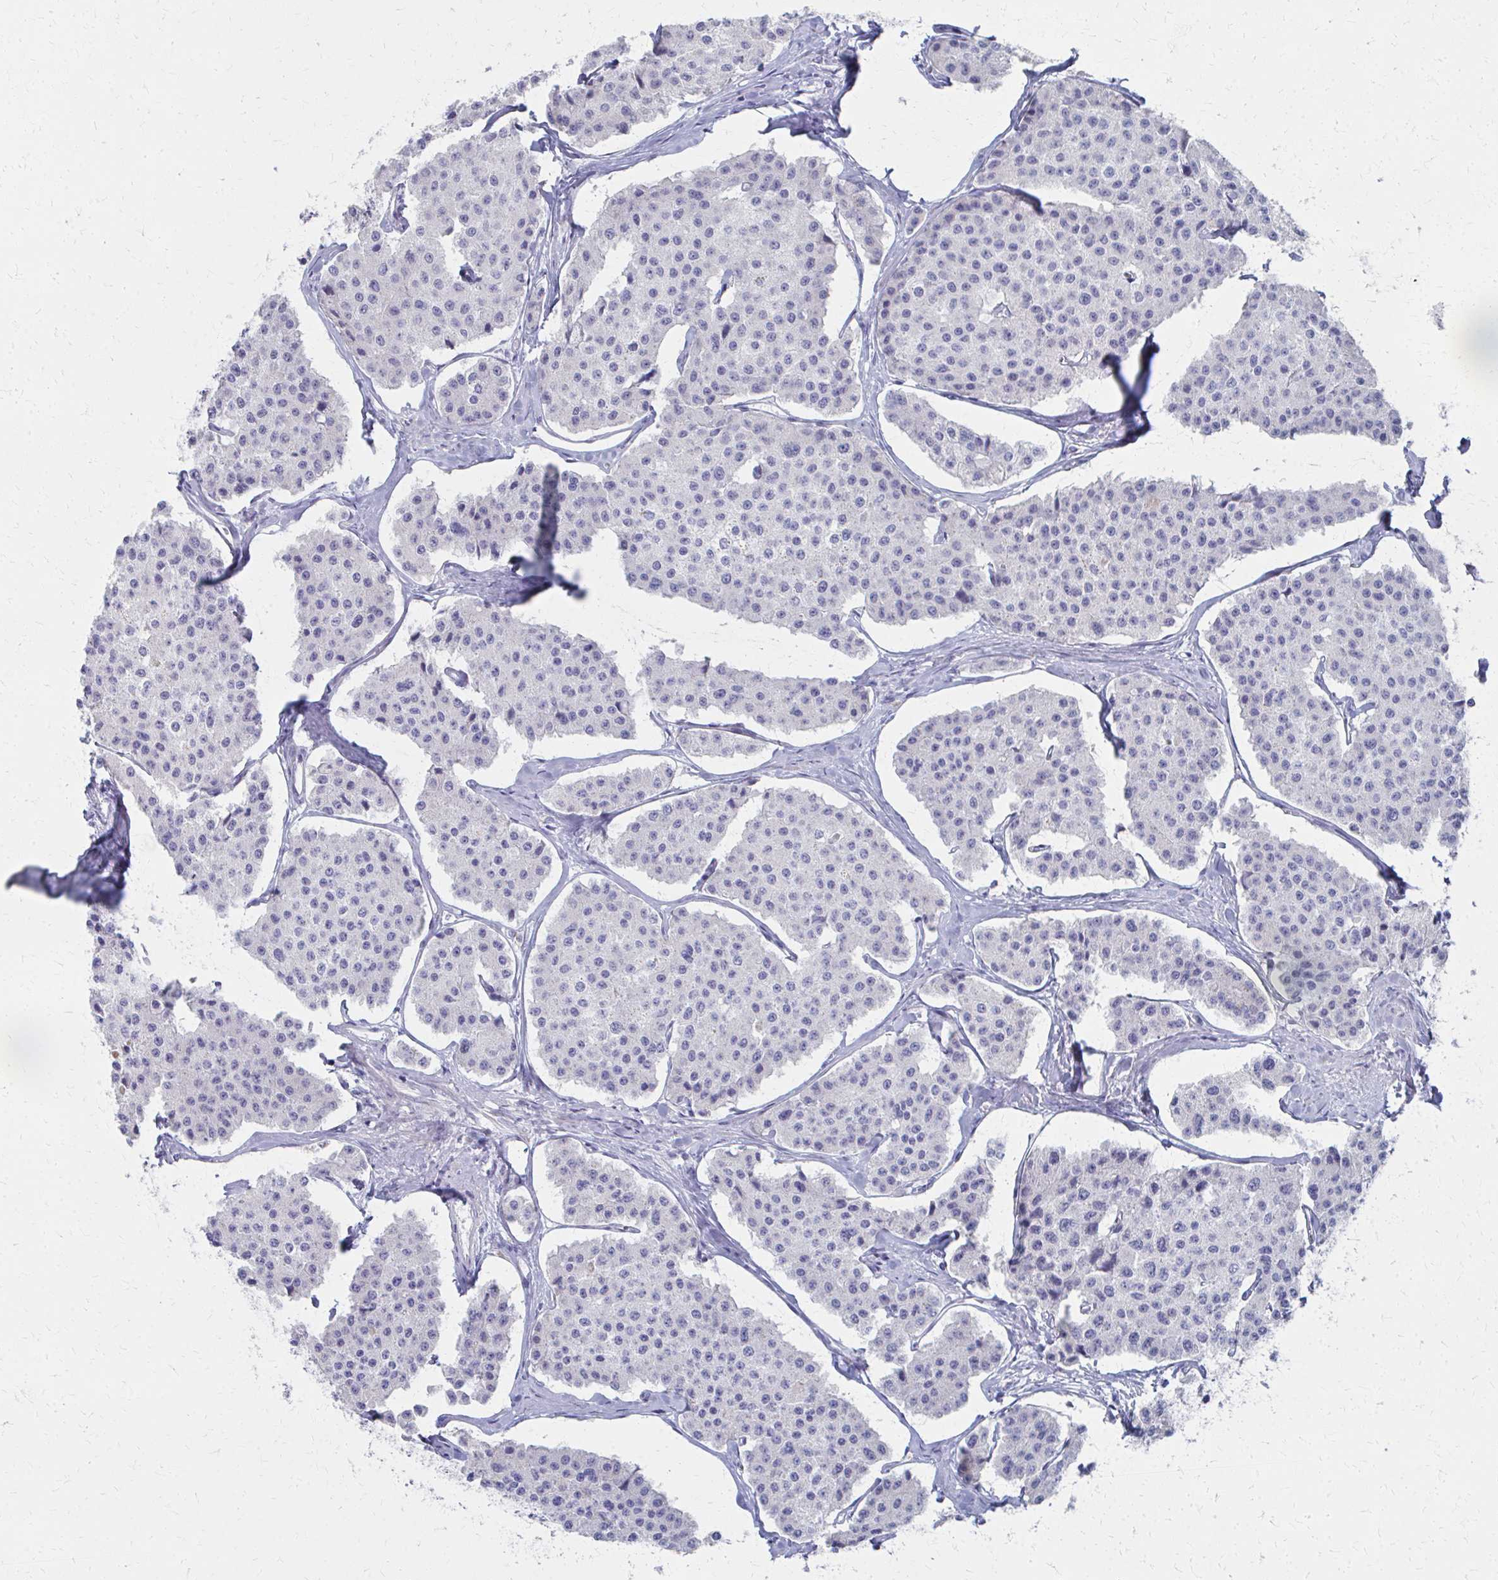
{"staining": {"intensity": "negative", "quantity": "none", "location": "none"}, "tissue": "carcinoid", "cell_type": "Tumor cells", "image_type": "cancer", "snomed": [{"axis": "morphology", "description": "Carcinoid, malignant, NOS"}, {"axis": "topography", "description": "Small intestine"}], "caption": "A histopathology image of human malignant carcinoid is negative for staining in tumor cells.", "gene": "MS4A2", "patient": {"sex": "female", "age": 65}}